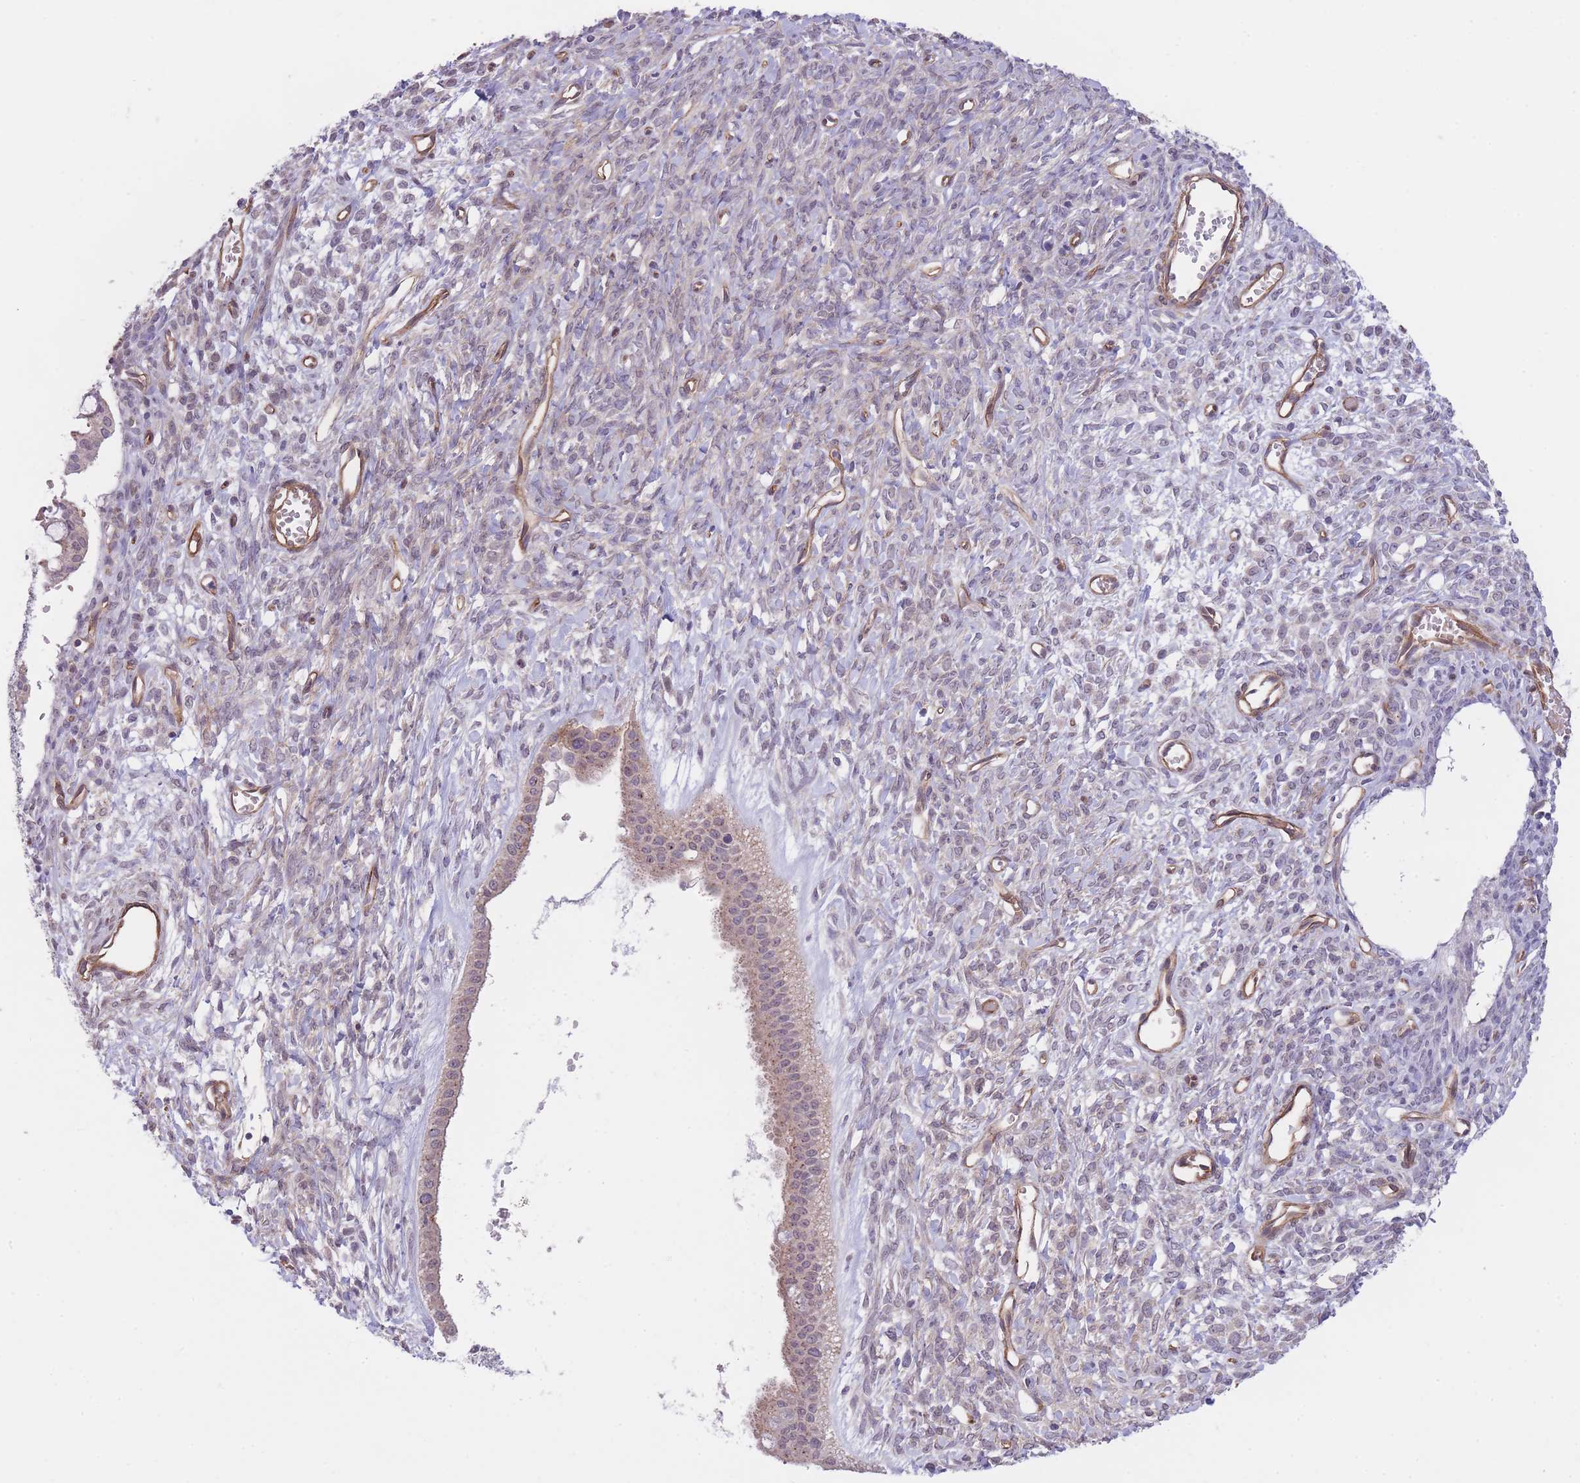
{"staining": {"intensity": "weak", "quantity": "<25%", "location": "cytoplasmic/membranous"}, "tissue": "ovarian cancer", "cell_type": "Tumor cells", "image_type": "cancer", "snomed": [{"axis": "morphology", "description": "Cystadenocarcinoma, mucinous, NOS"}, {"axis": "topography", "description": "Ovary"}], "caption": "A histopathology image of human ovarian mucinous cystadenocarcinoma is negative for staining in tumor cells.", "gene": "QTRT1", "patient": {"sex": "female", "age": 73}}